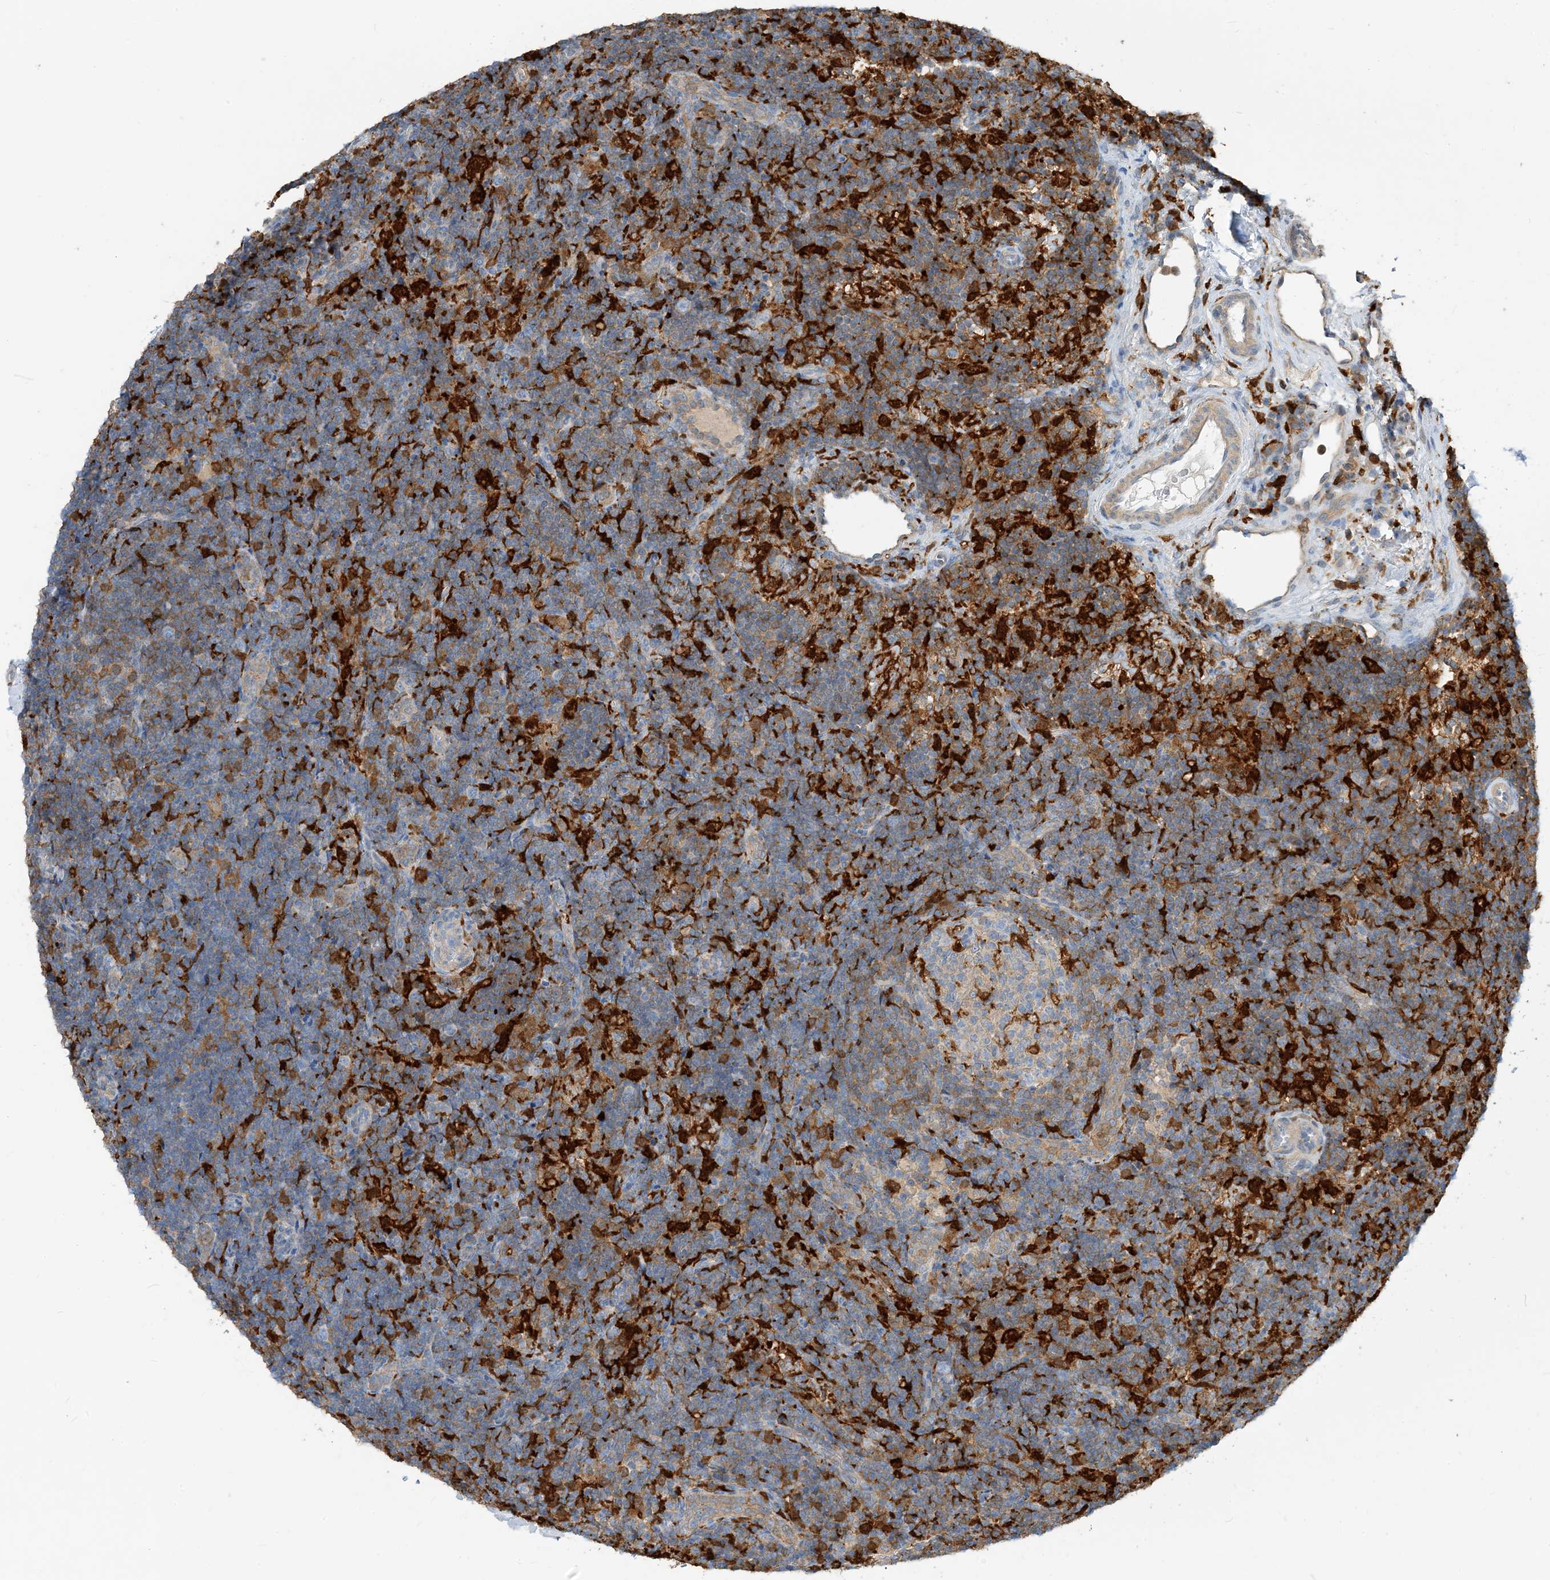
{"staining": {"intensity": "strong", "quantity": "<25%", "location": "cytoplasmic/membranous"}, "tissue": "lymph node", "cell_type": "Germinal center cells", "image_type": "normal", "snomed": [{"axis": "morphology", "description": "Normal tissue, NOS"}, {"axis": "topography", "description": "Lymph node"}], "caption": "Lymph node was stained to show a protein in brown. There is medium levels of strong cytoplasmic/membranous positivity in approximately <25% of germinal center cells. (DAB = brown stain, brightfield microscopy at high magnification).", "gene": "NAGK", "patient": {"sex": "female", "age": 22}}